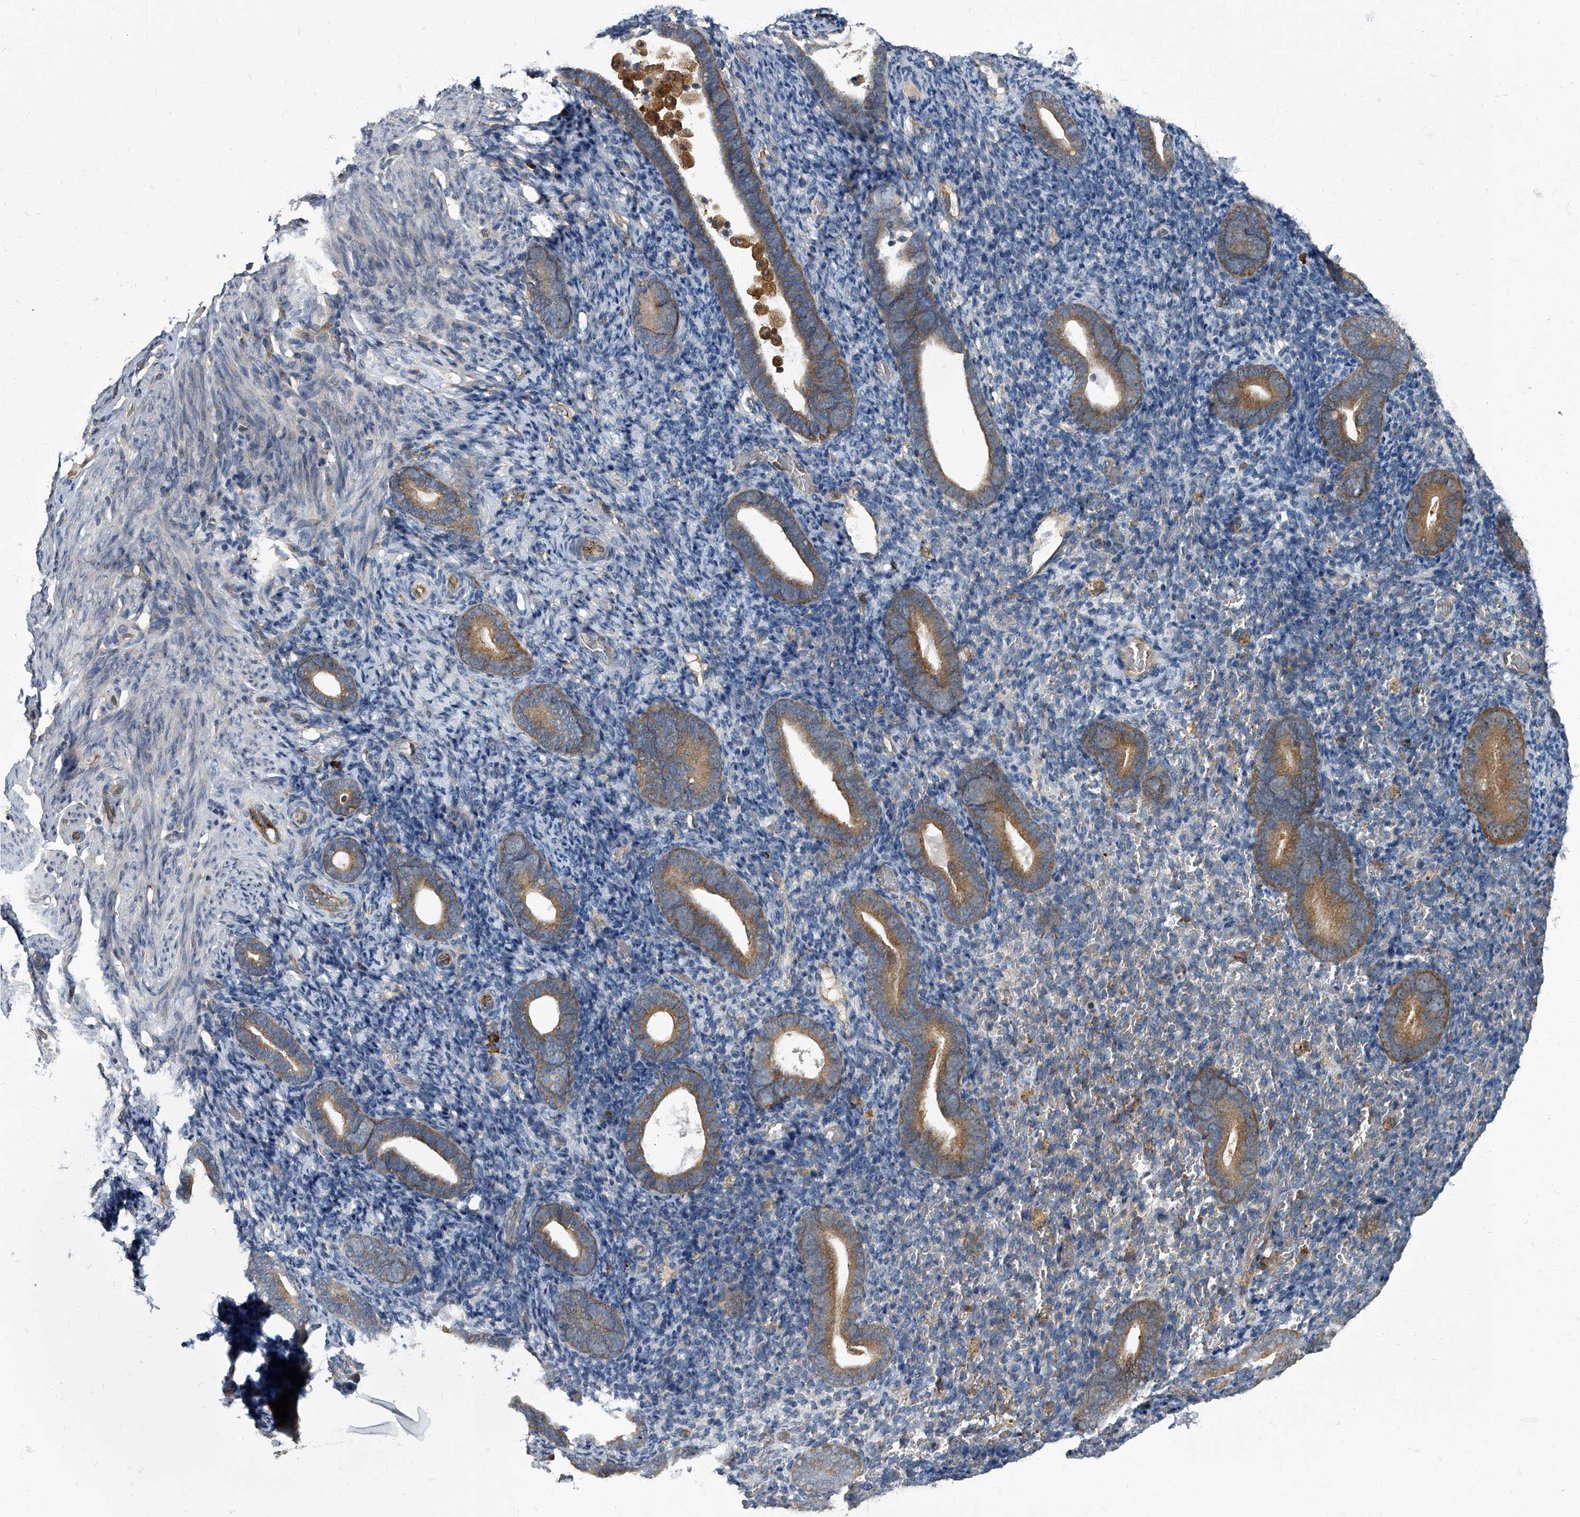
{"staining": {"intensity": "moderate", "quantity": "<25%", "location": "cytoplasmic/membranous"}, "tissue": "endometrium", "cell_type": "Cells in endometrial stroma", "image_type": "normal", "snomed": [{"axis": "morphology", "description": "Normal tissue, NOS"}, {"axis": "topography", "description": "Endometrium"}], "caption": "Immunohistochemistry image of normal endometrium stained for a protein (brown), which demonstrates low levels of moderate cytoplasmic/membranous positivity in approximately <25% of cells in endometrial stroma.", "gene": "CDV3", "patient": {"sex": "female", "age": 51}}